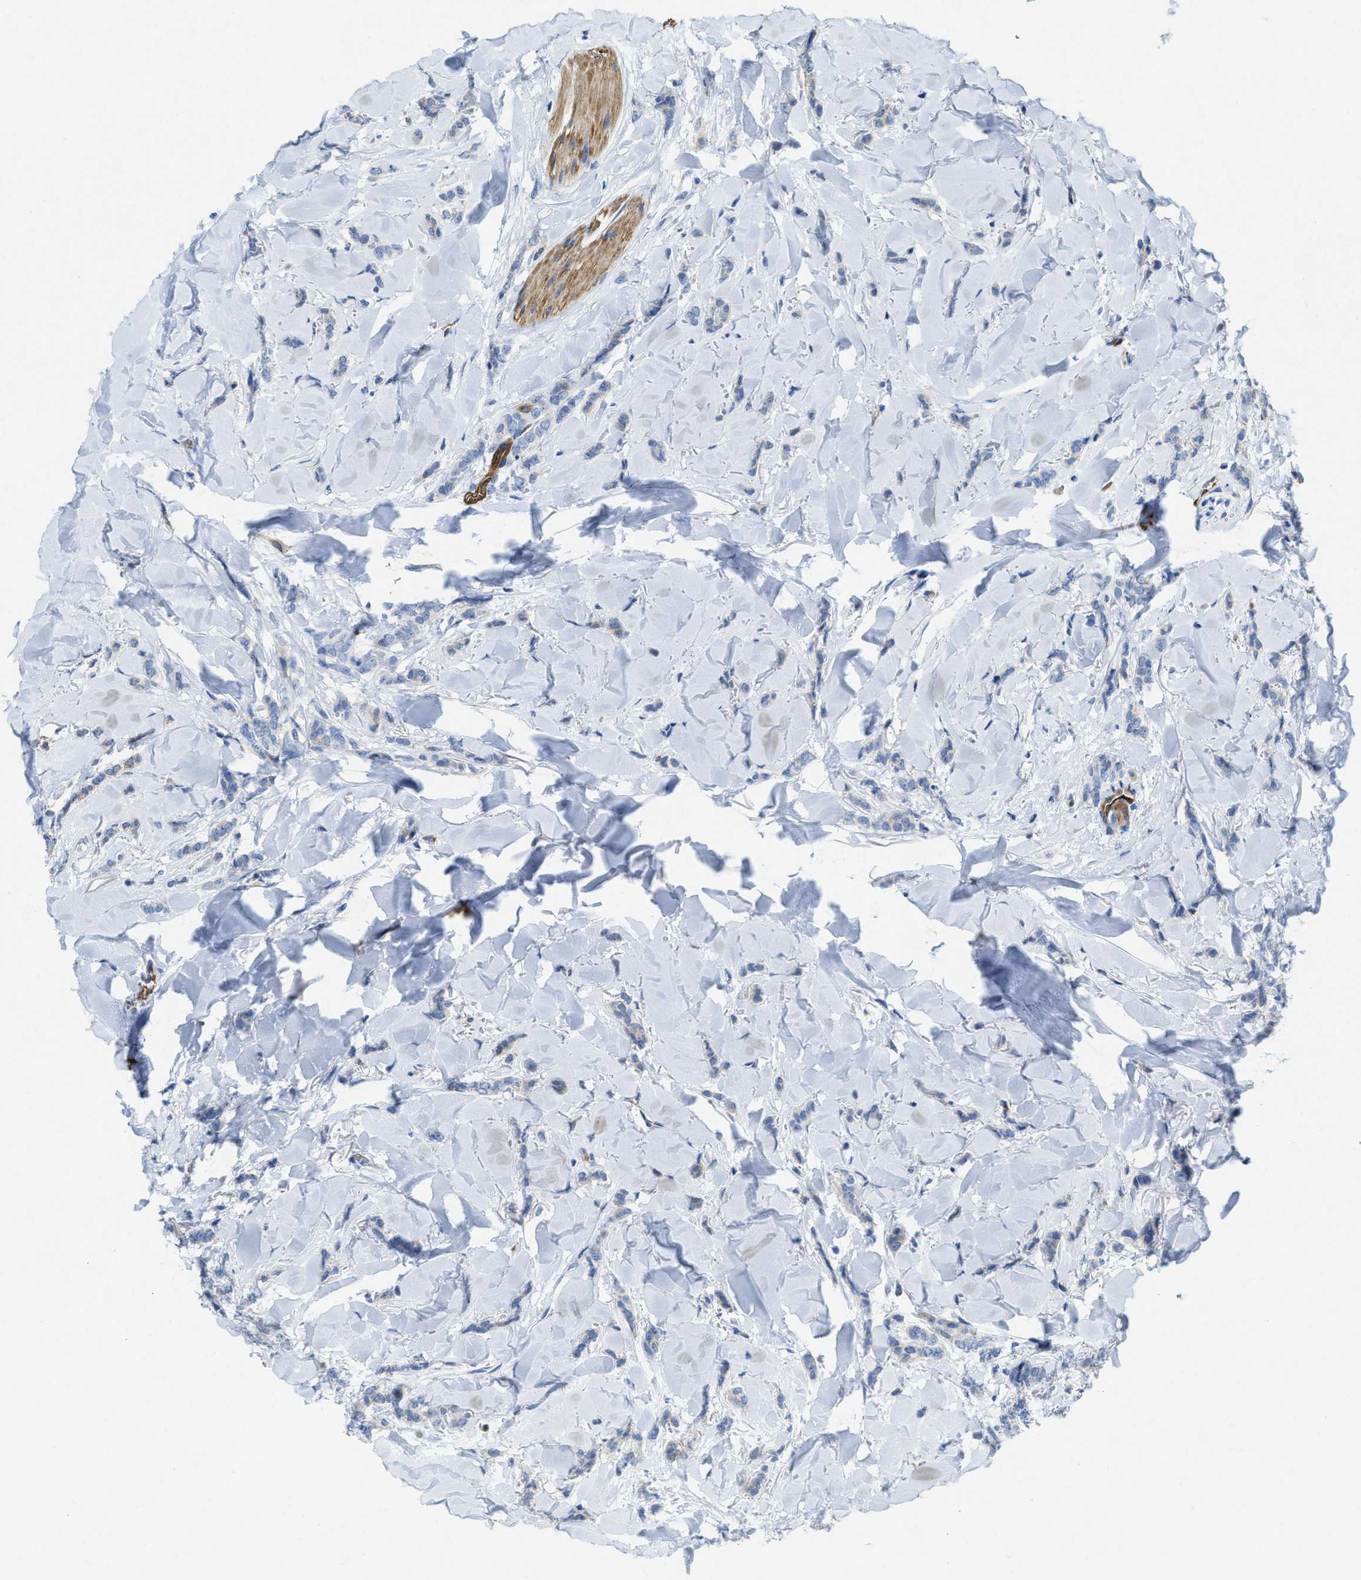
{"staining": {"intensity": "negative", "quantity": "none", "location": "none"}, "tissue": "breast cancer", "cell_type": "Tumor cells", "image_type": "cancer", "snomed": [{"axis": "morphology", "description": "Lobular carcinoma"}, {"axis": "topography", "description": "Skin"}, {"axis": "topography", "description": "Breast"}], "caption": "An immunohistochemistry (IHC) histopathology image of breast cancer (lobular carcinoma) is shown. There is no staining in tumor cells of breast cancer (lobular carcinoma). Nuclei are stained in blue.", "gene": "ASS1", "patient": {"sex": "female", "age": 46}}